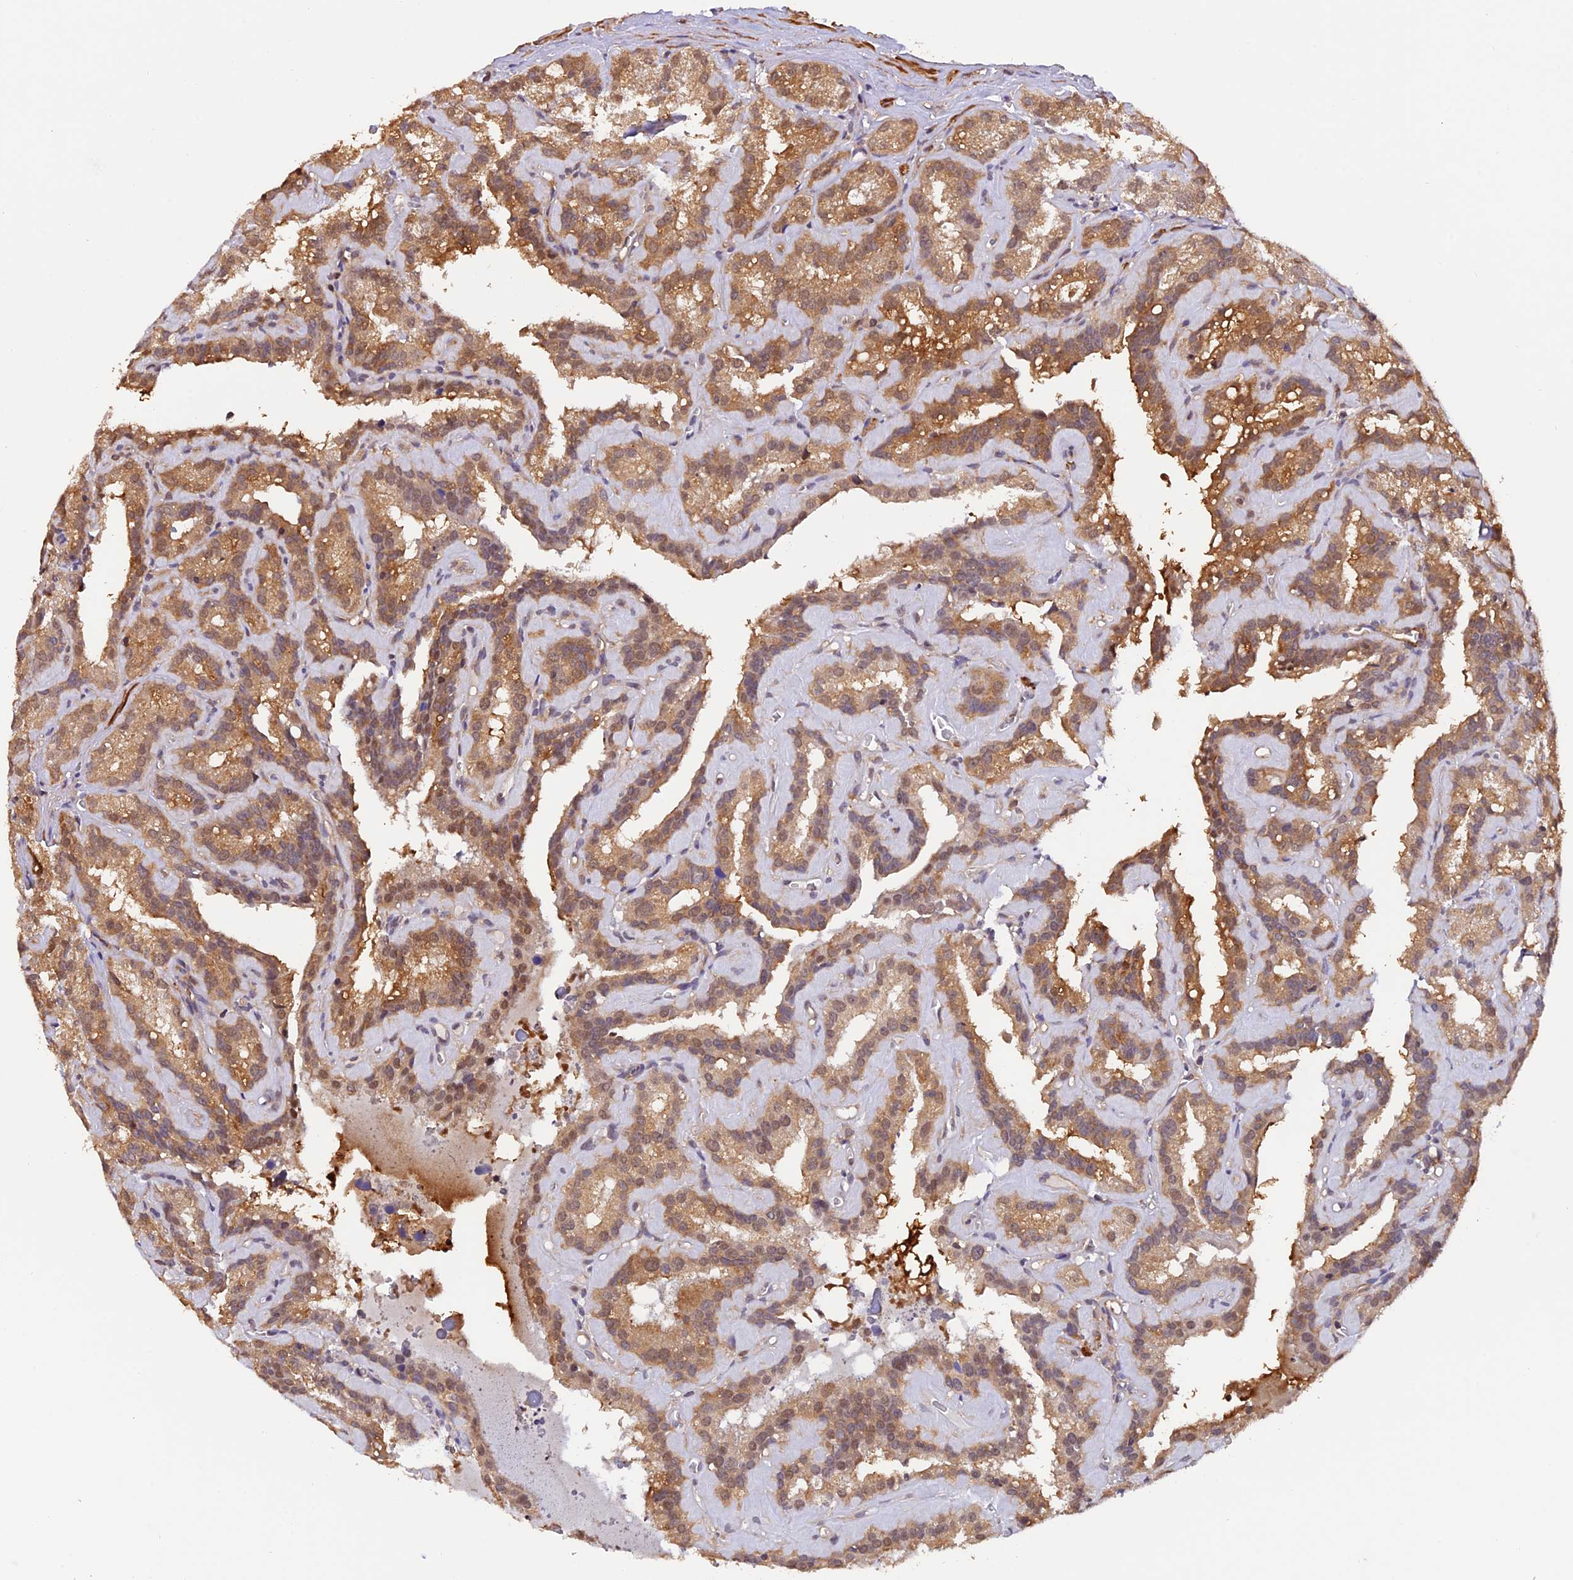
{"staining": {"intensity": "moderate", "quantity": ">75%", "location": "cytoplasmic/membranous,nuclear"}, "tissue": "seminal vesicle", "cell_type": "Glandular cells", "image_type": "normal", "snomed": [{"axis": "morphology", "description": "Normal tissue, NOS"}, {"axis": "topography", "description": "Prostate"}, {"axis": "topography", "description": "Seminal veicle"}], "caption": "An immunohistochemistry (IHC) image of unremarkable tissue is shown. Protein staining in brown shows moderate cytoplasmic/membranous,nuclear positivity in seminal vesicle within glandular cells. Nuclei are stained in blue.", "gene": "PSMB3", "patient": {"sex": "male", "age": 59}}